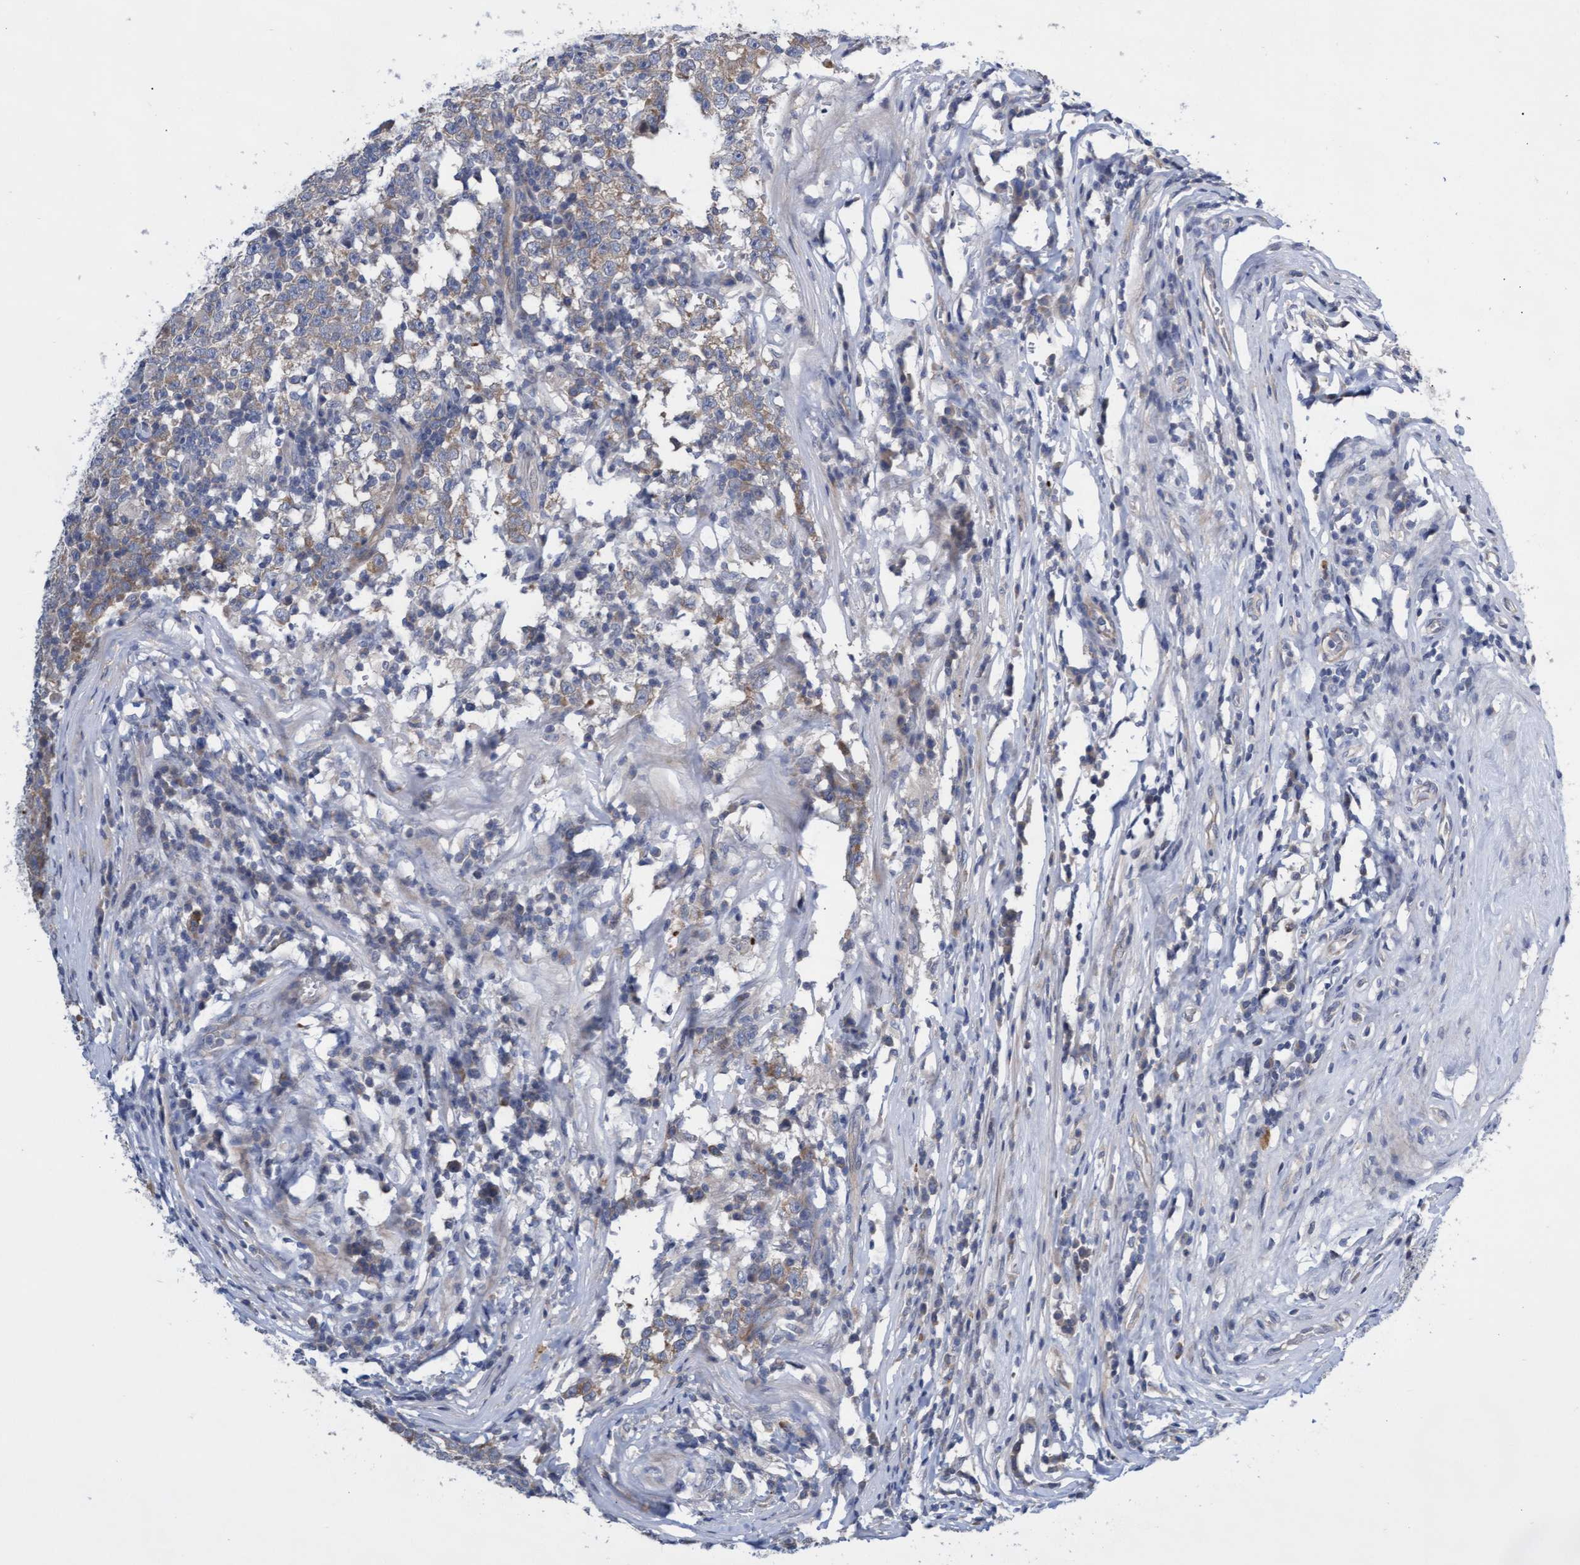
{"staining": {"intensity": "moderate", "quantity": ">75%", "location": "cytoplasmic/membranous"}, "tissue": "testis cancer", "cell_type": "Tumor cells", "image_type": "cancer", "snomed": [{"axis": "morphology", "description": "Seminoma, NOS"}, {"axis": "topography", "description": "Testis"}], "caption": "Tumor cells display medium levels of moderate cytoplasmic/membranous expression in about >75% of cells in testis cancer. (DAB IHC with brightfield microscopy, high magnification).", "gene": "ABCF2", "patient": {"sex": "male", "age": 43}}